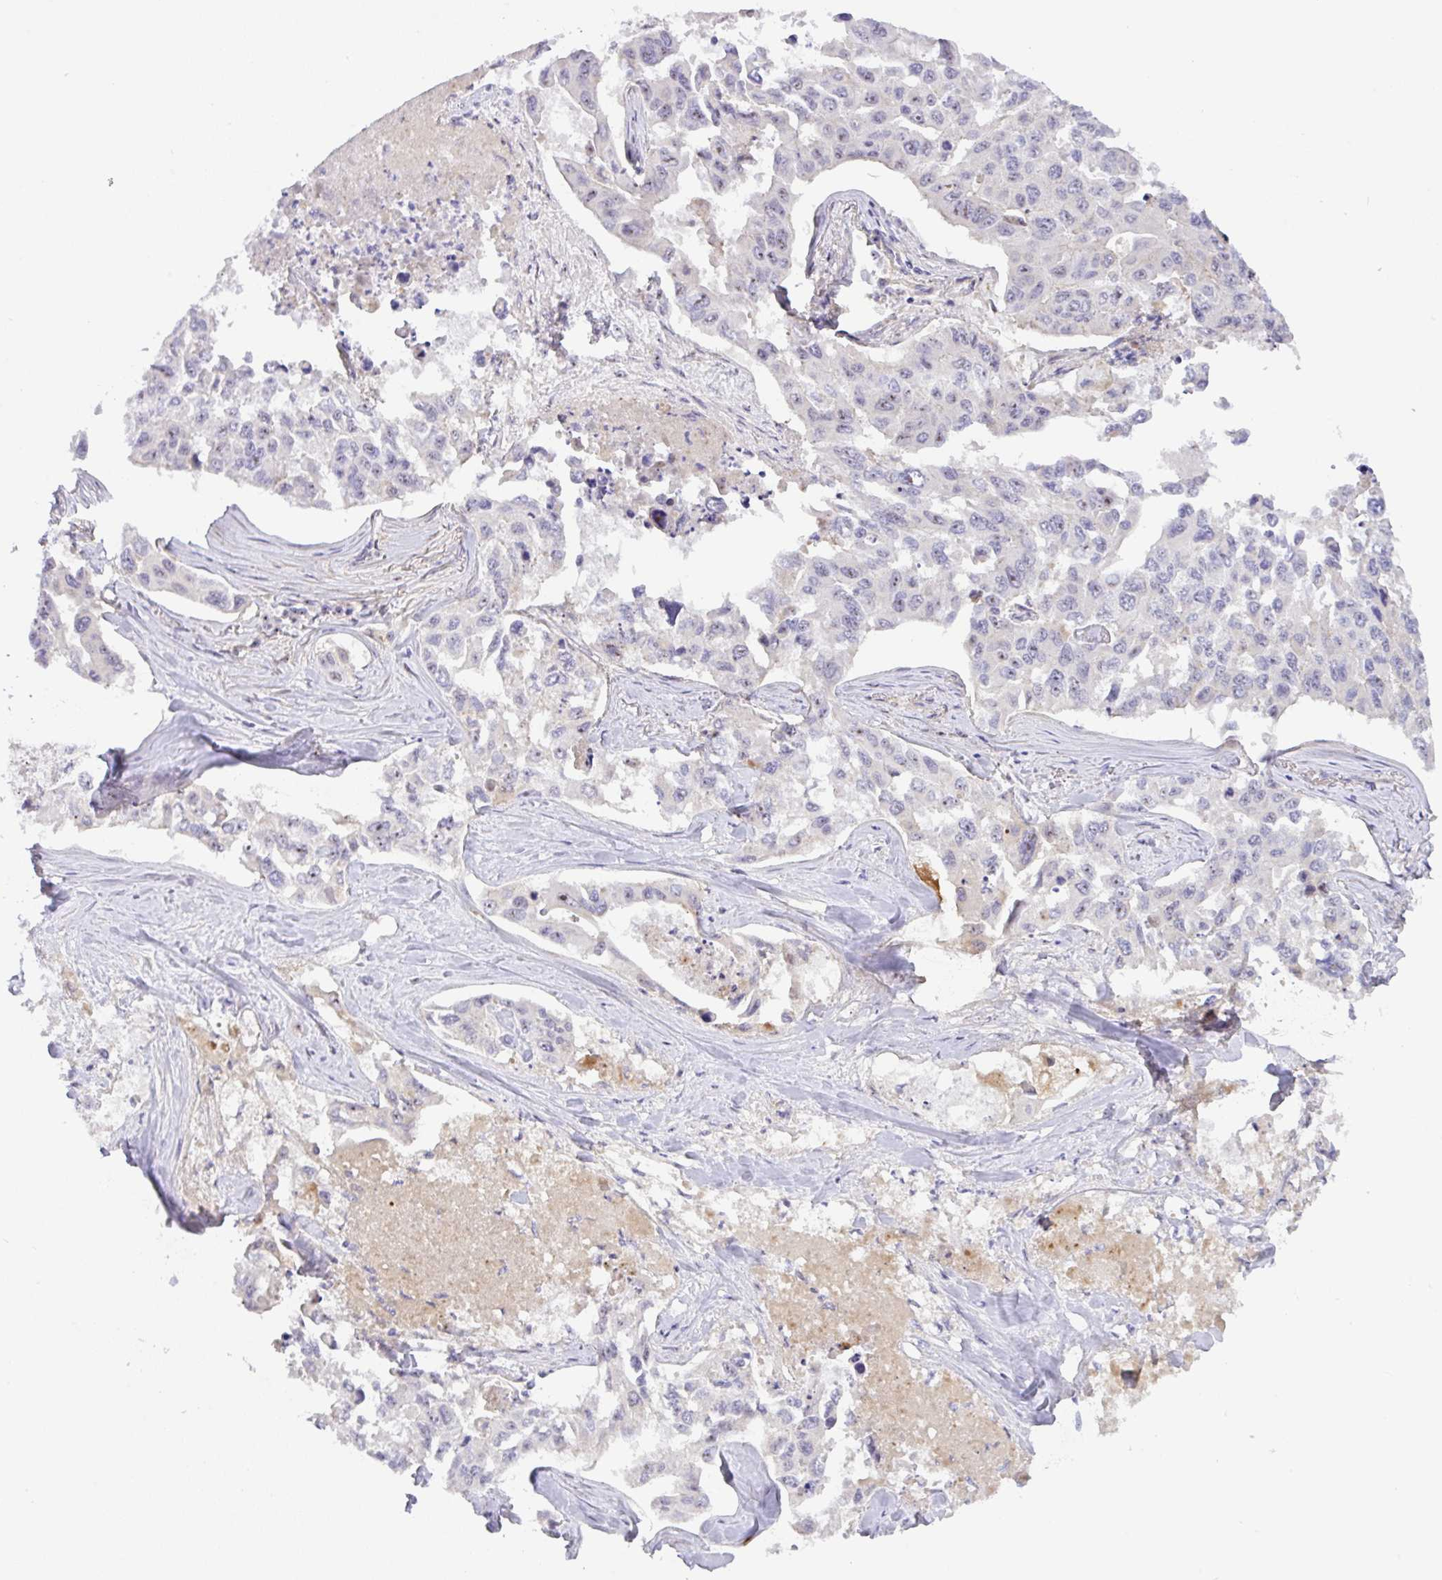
{"staining": {"intensity": "moderate", "quantity": "<25%", "location": "cytoplasmic/membranous,nuclear"}, "tissue": "lung cancer", "cell_type": "Tumor cells", "image_type": "cancer", "snomed": [{"axis": "morphology", "description": "Adenocarcinoma, NOS"}, {"axis": "topography", "description": "Lung"}], "caption": "Adenocarcinoma (lung) tissue demonstrates moderate cytoplasmic/membranous and nuclear expression in about <25% of tumor cells", "gene": "MXRA8", "patient": {"sex": "male", "age": 64}}